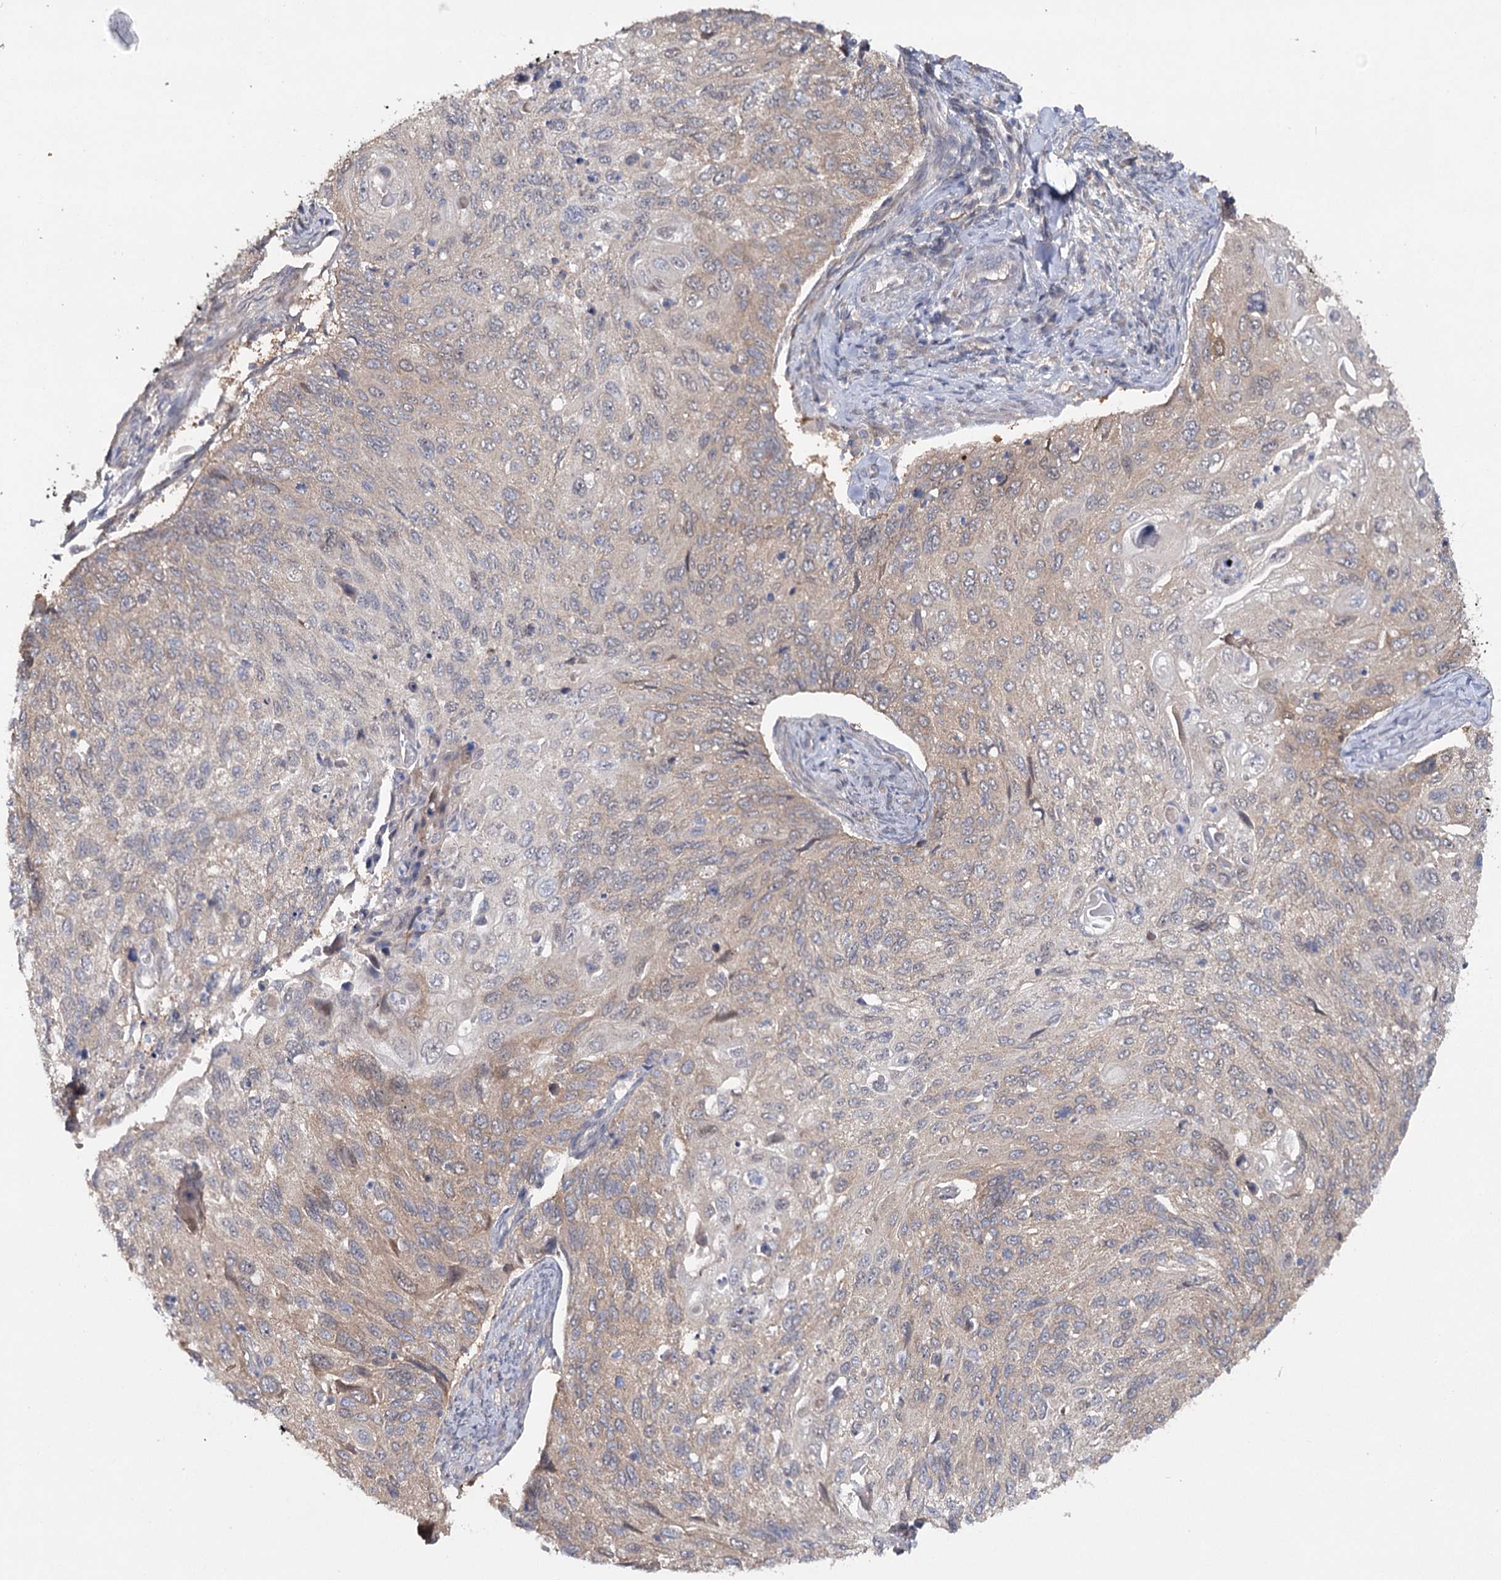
{"staining": {"intensity": "weak", "quantity": "25%-75%", "location": "cytoplasmic/membranous"}, "tissue": "cervical cancer", "cell_type": "Tumor cells", "image_type": "cancer", "snomed": [{"axis": "morphology", "description": "Squamous cell carcinoma, NOS"}, {"axis": "topography", "description": "Cervix"}], "caption": "Tumor cells display low levels of weak cytoplasmic/membranous staining in approximately 25%-75% of cells in human cervical cancer (squamous cell carcinoma). The protein is shown in brown color, while the nuclei are stained blue.", "gene": "MAP3K13", "patient": {"sex": "female", "age": 70}}